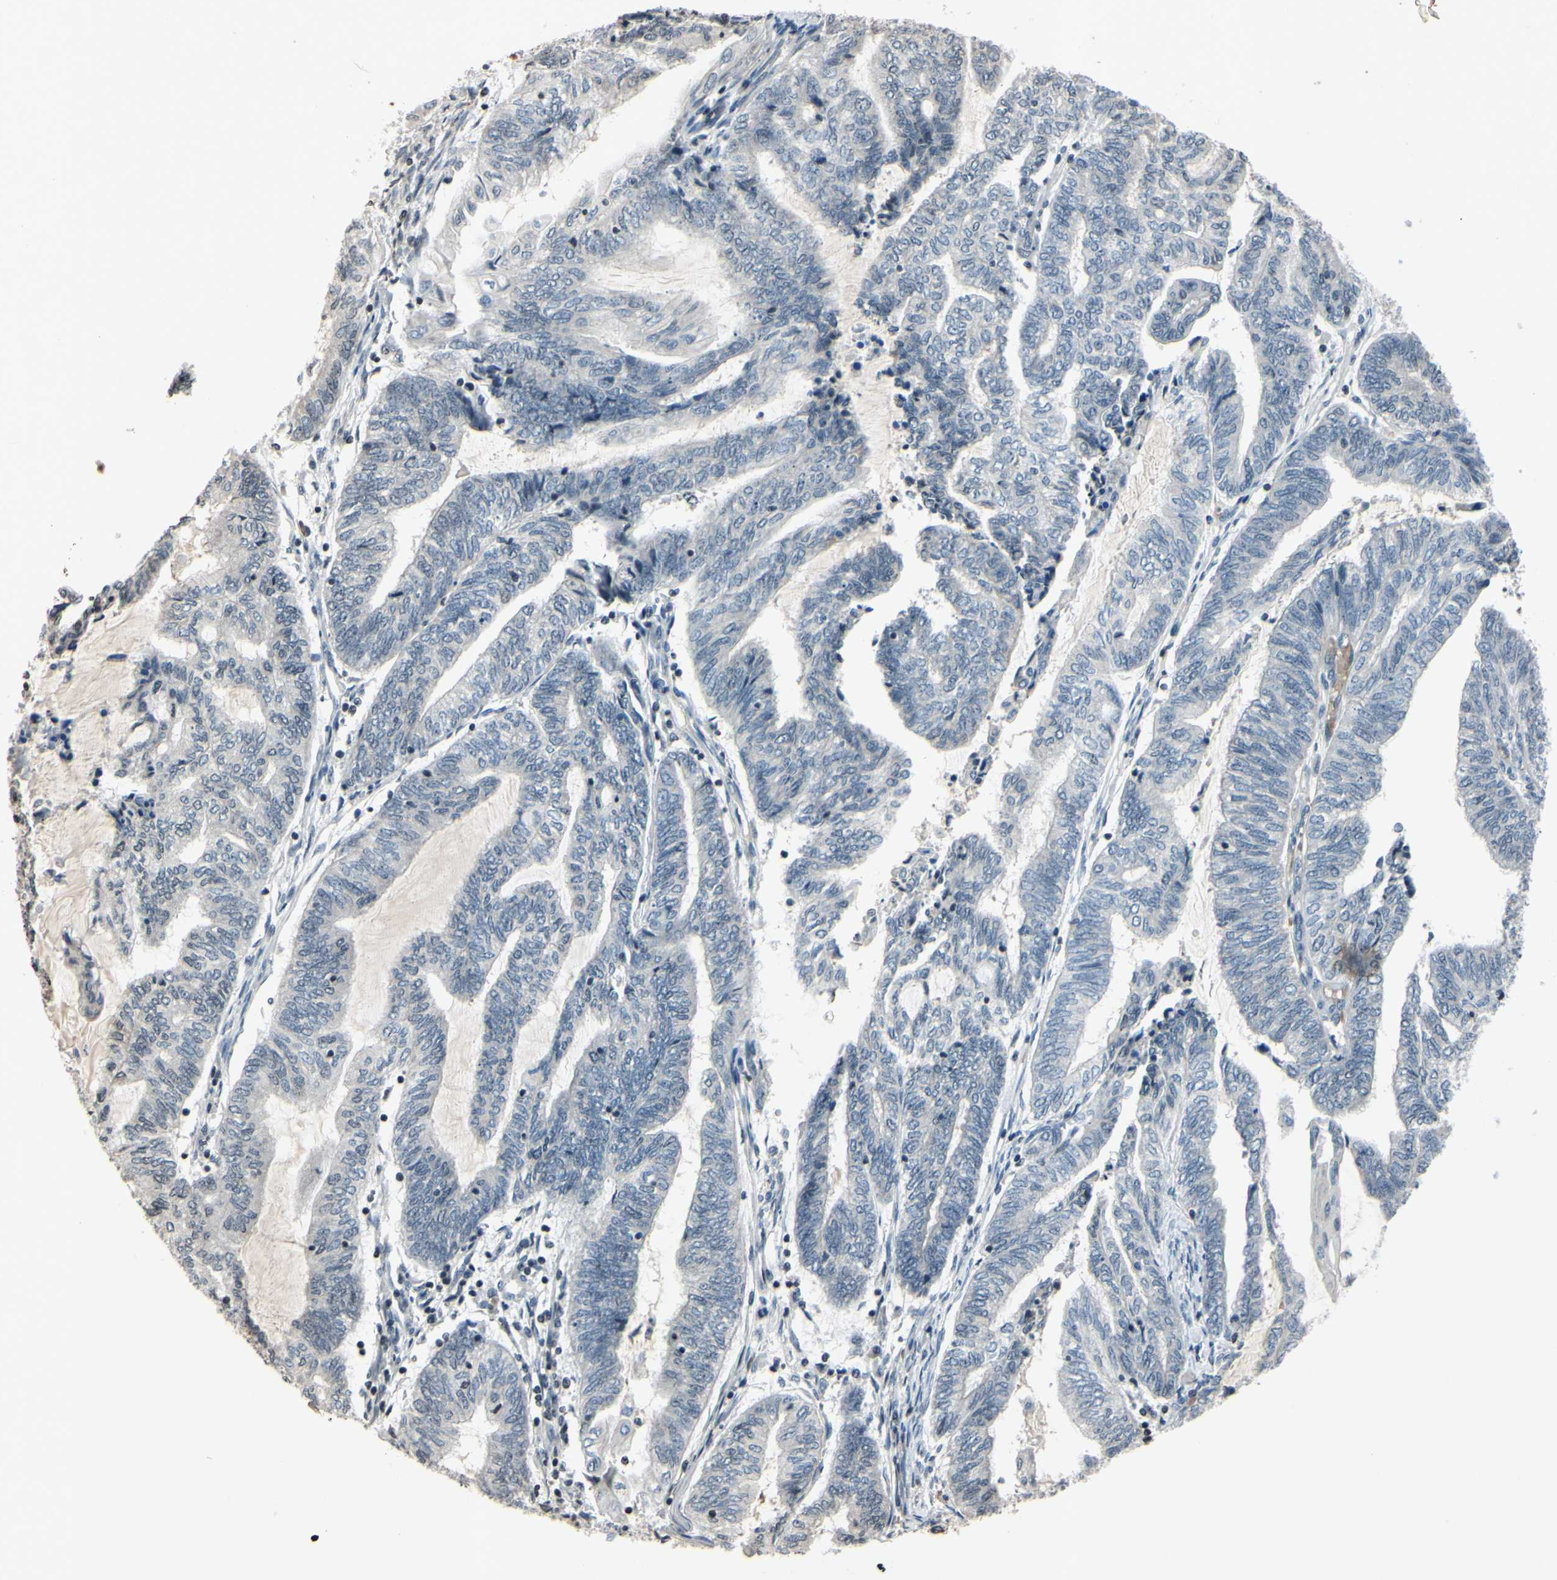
{"staining": {"intensity": "negative", "quantity": "none", "location": "none"}, "tissue": "endometrial cancer", "cell_type": "Tumor cells", "image_type": "cancer", "snomed": [{"axis": "morphology", "description": "Adenocarcinoma, NOS"}, {"axis": "topography", "description": "Uterus"}, {"axis": "topography", "description": "Endometrium"}], "caption": "Tumor cells show no significant protein expression in endometrial cancer. Nuclei are stained in blue.", "gene": "ARG1", "patient": {"sex": "female", "age": 70}}